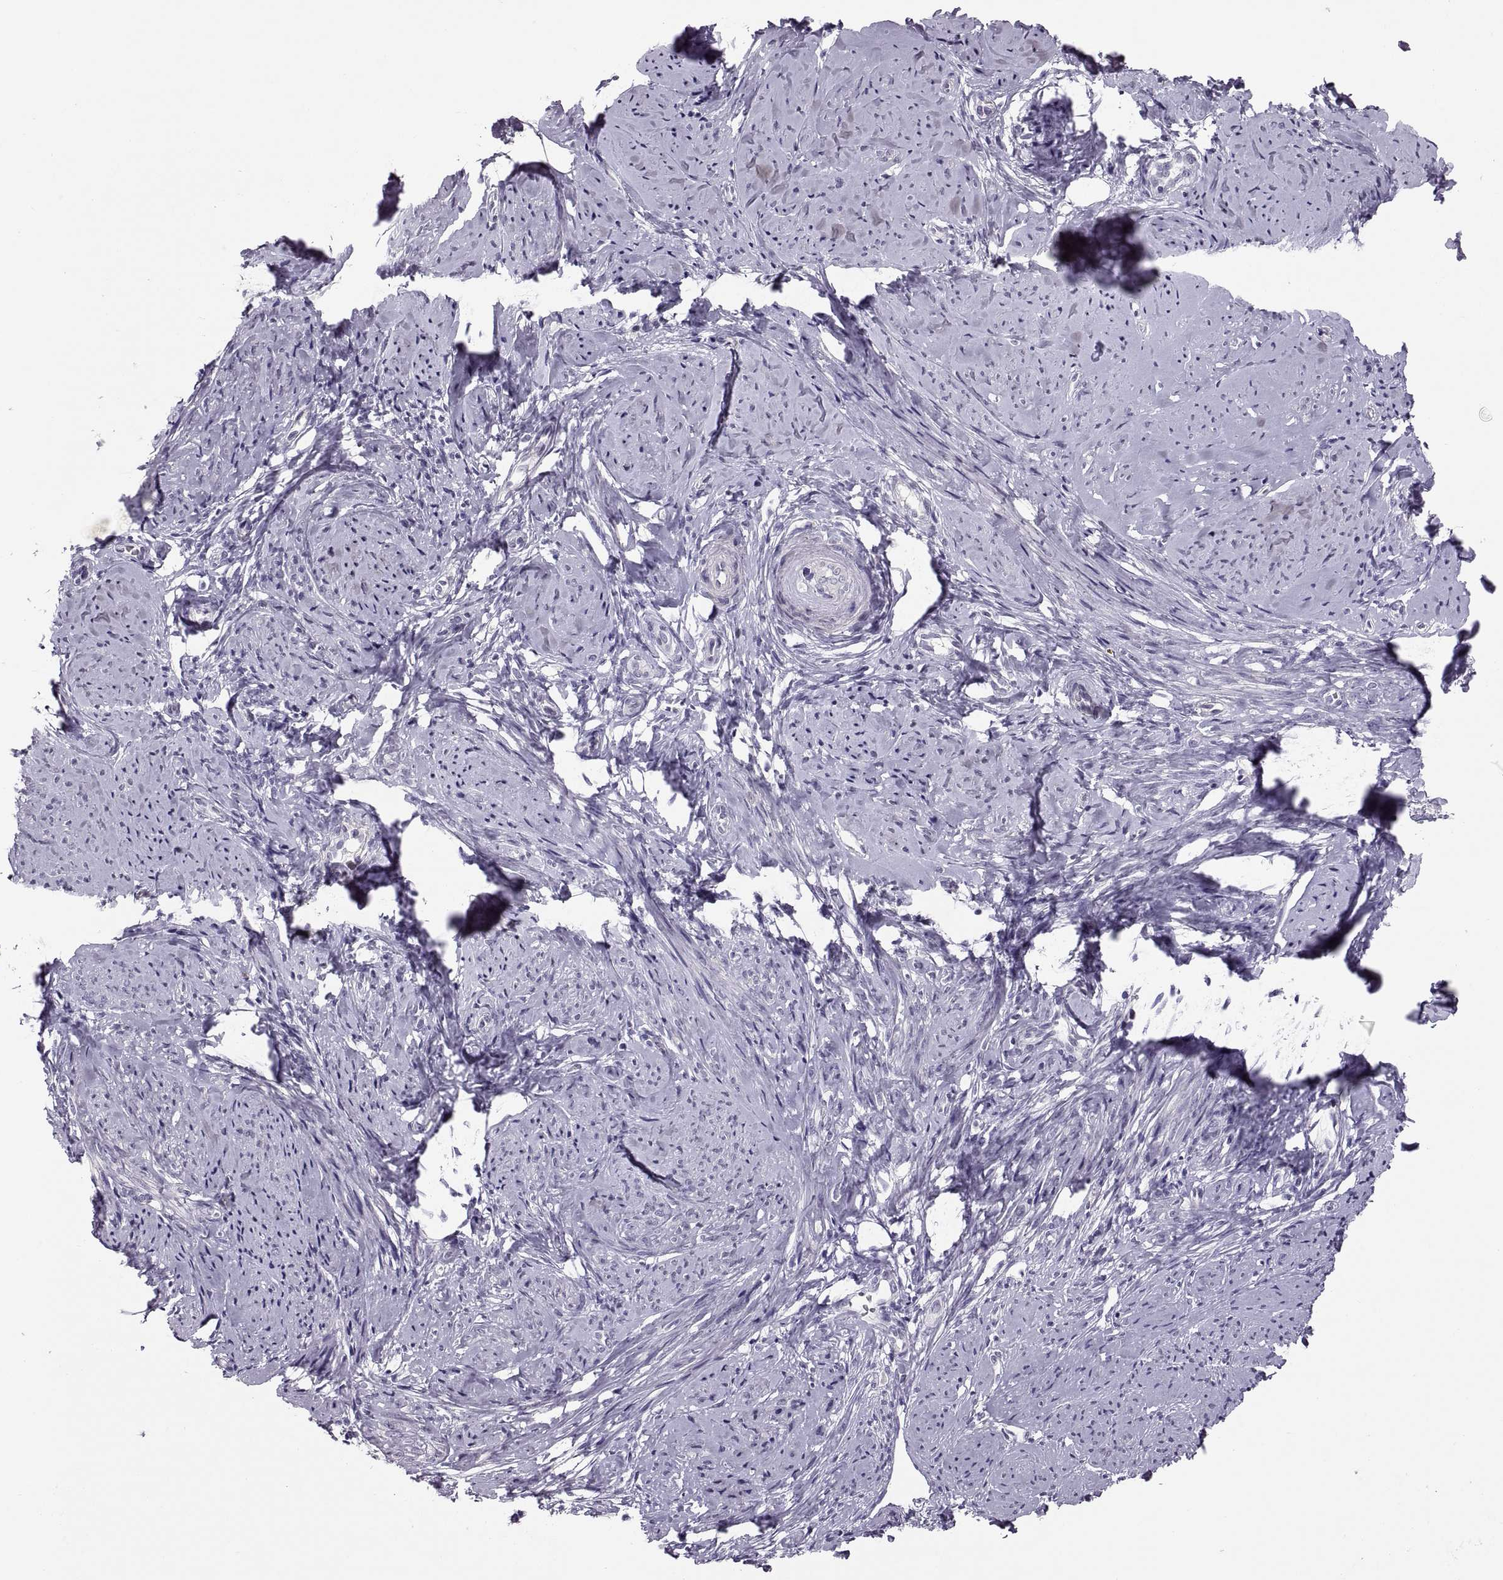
{"staining": {"intensity": "negative", "quantity": "none", "location": "none"}, "tissue": "smooth muscle", "cell_type": "Smooth muscle cells", "image_type": "normal", "snomed": [{"axis": "morphology", "description": "Normal tissue, NOS"}, {"axis": "topography", "description": "Smooth muscle"}], "caption": "Immunohistochemistry (IHC) micrograph of unremarkable smooth muscle: smooth muscle stained with DAB demonstrates no significant protein expression in smooth muscle cells. (Brightfield microscopy of DAB (3,3'-diaminobenzidine) IHC at high magnification).", "gene": "VSX2", "patient": {"sex": "female", "age": 48}}